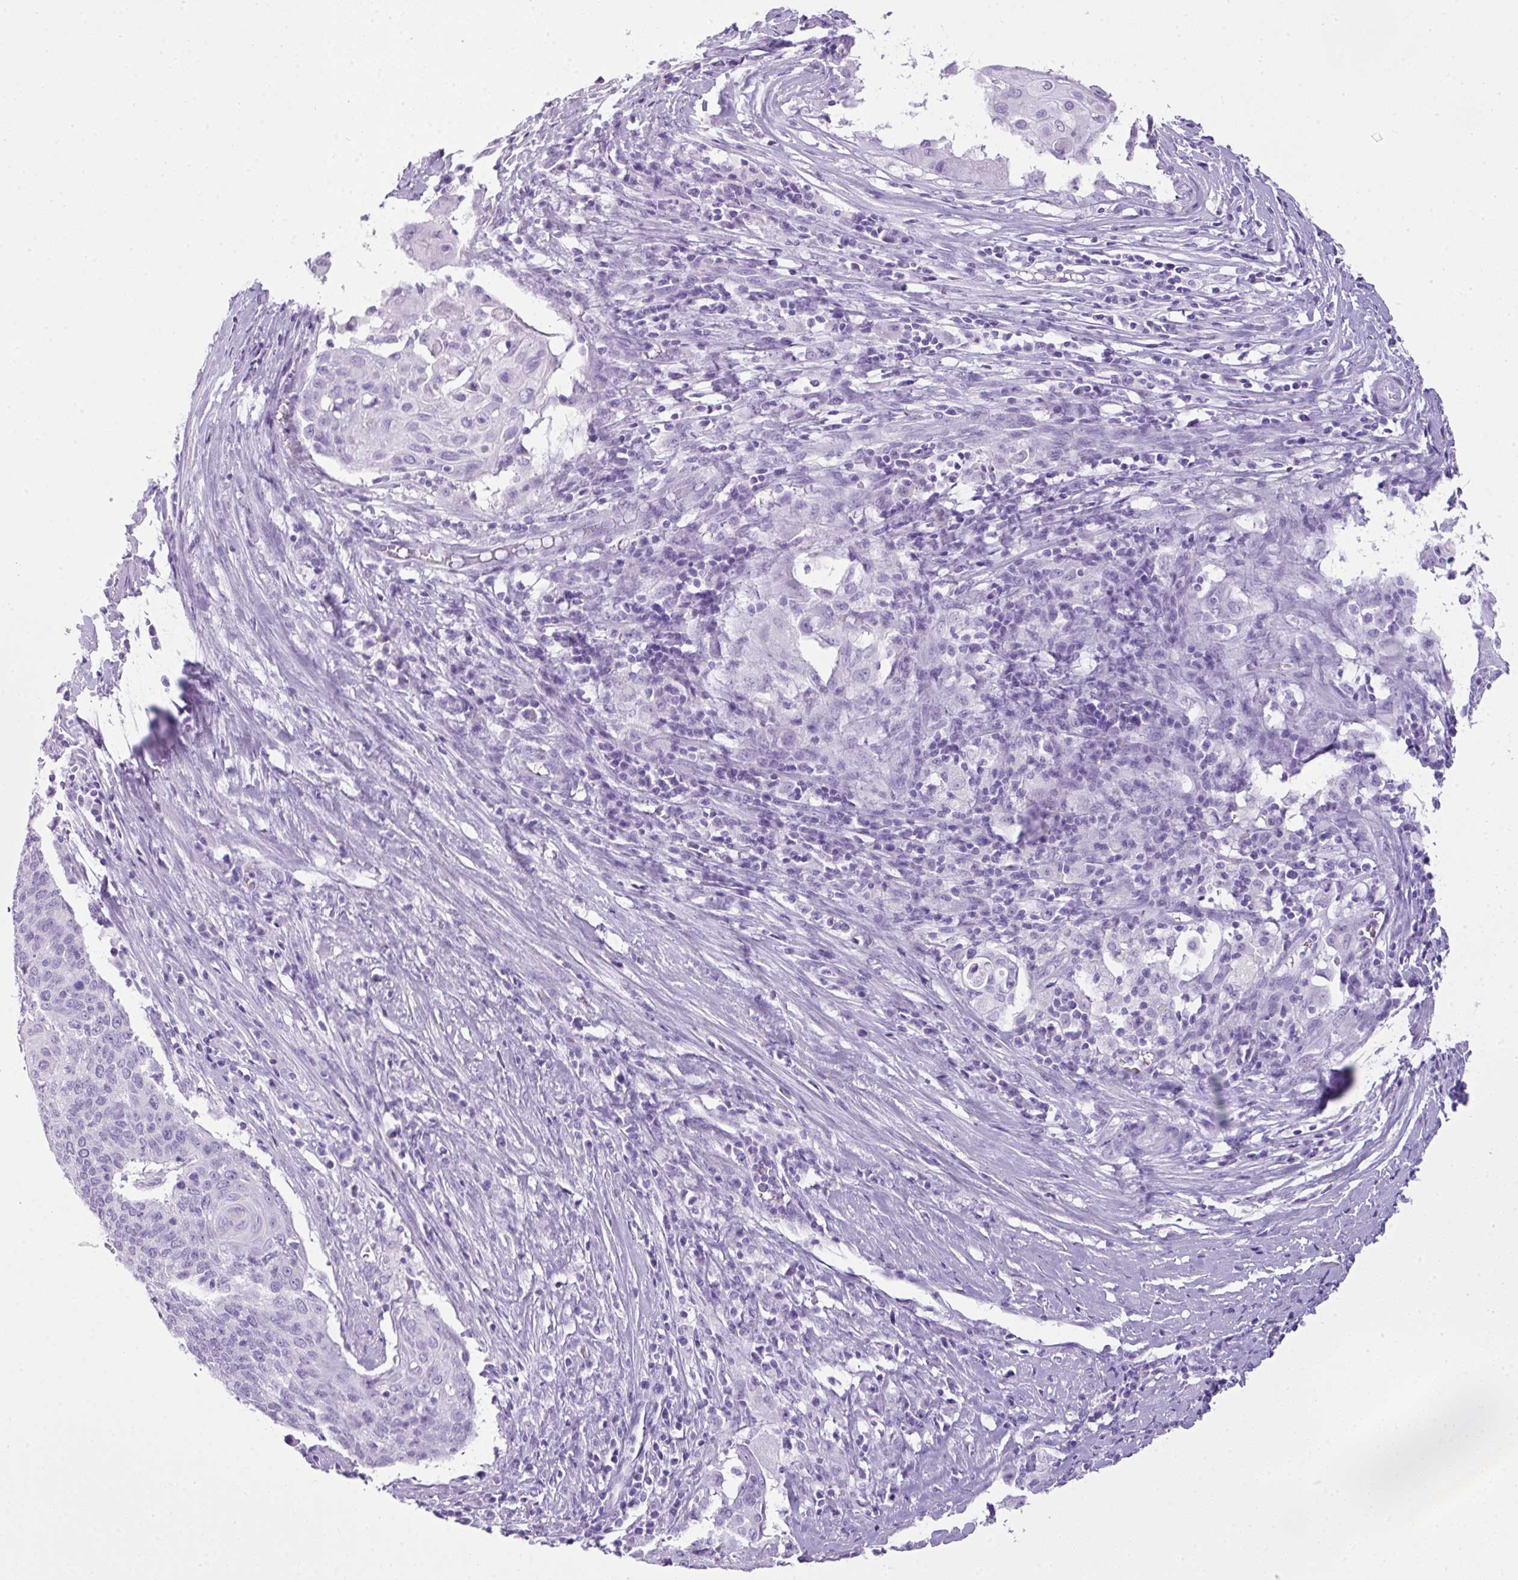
{"staining": {"intensity": "negative", "quantity": "none", "location": "none"}, "tissue": "cervical cancer", "cell_type": "Tumor cells", "image_type": "cancer", "snomed": [{"axis": "morphology", "description": "Squamous cell carcinoma, NOS"}, {"axis": "topography", "description": "Cervix"}], "caption": "Tumor cells are negative for brown protein staining in cervical squamous cell carcinoma.", "gene": "TNP1", "patient": {"sex": "female", "age": 39}}